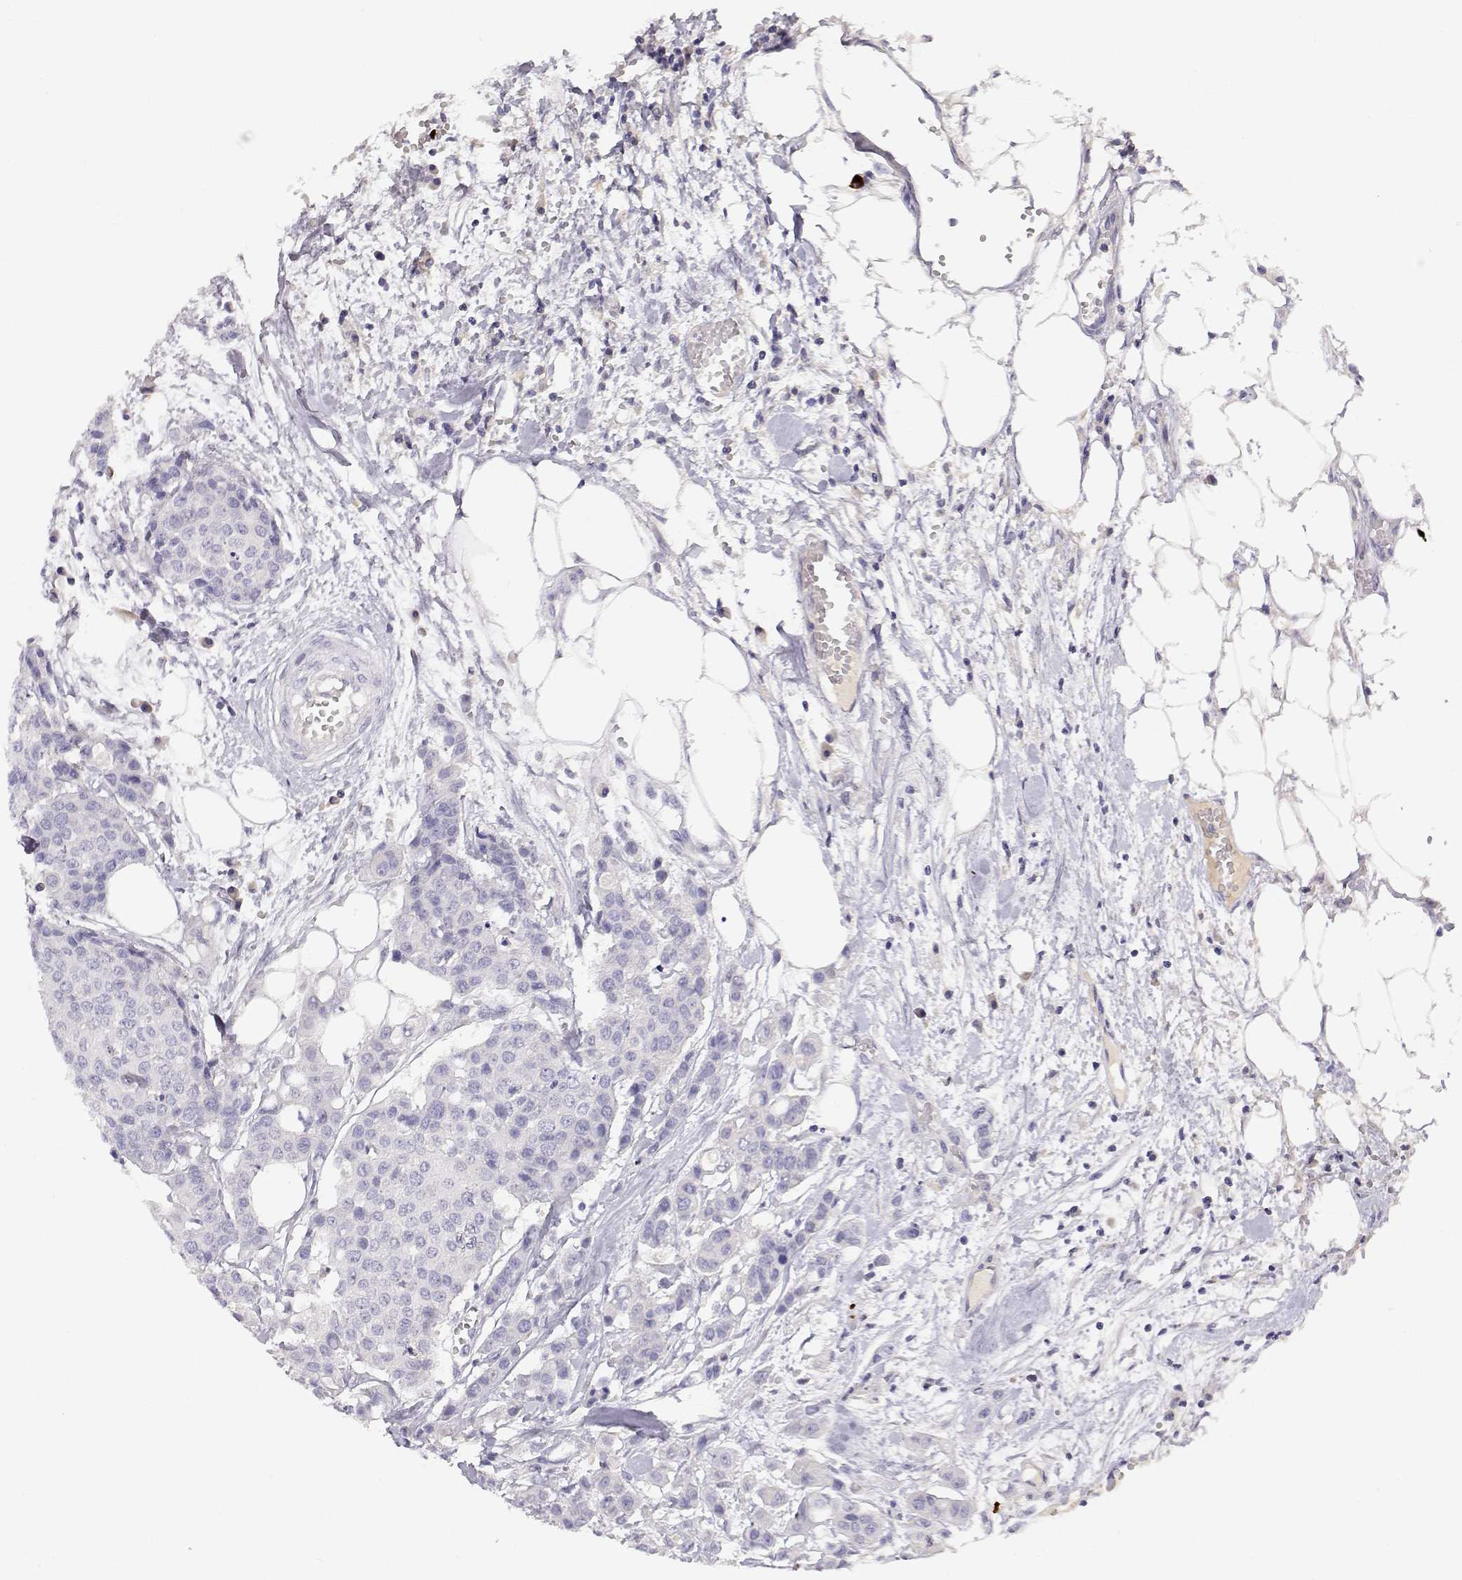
{"staining": {"intensity": "negative", "quantity": "none", "location": "none"}, "tissue": "carcinoid", "cell_type": "Tumor cells", "image_type": "cancer", "snomed": [{"axis": "morphology", "description": "Carcinoid, malignant, NOS"}, {"axis": "topography", "description": "Colon"}], "caption": "DAB immunohistochemical staining of carcinoid (malignant) shows no significant expression in tumor cells.", "gene": "GPR174", "patient": {"sex": "male", "age": 81}}